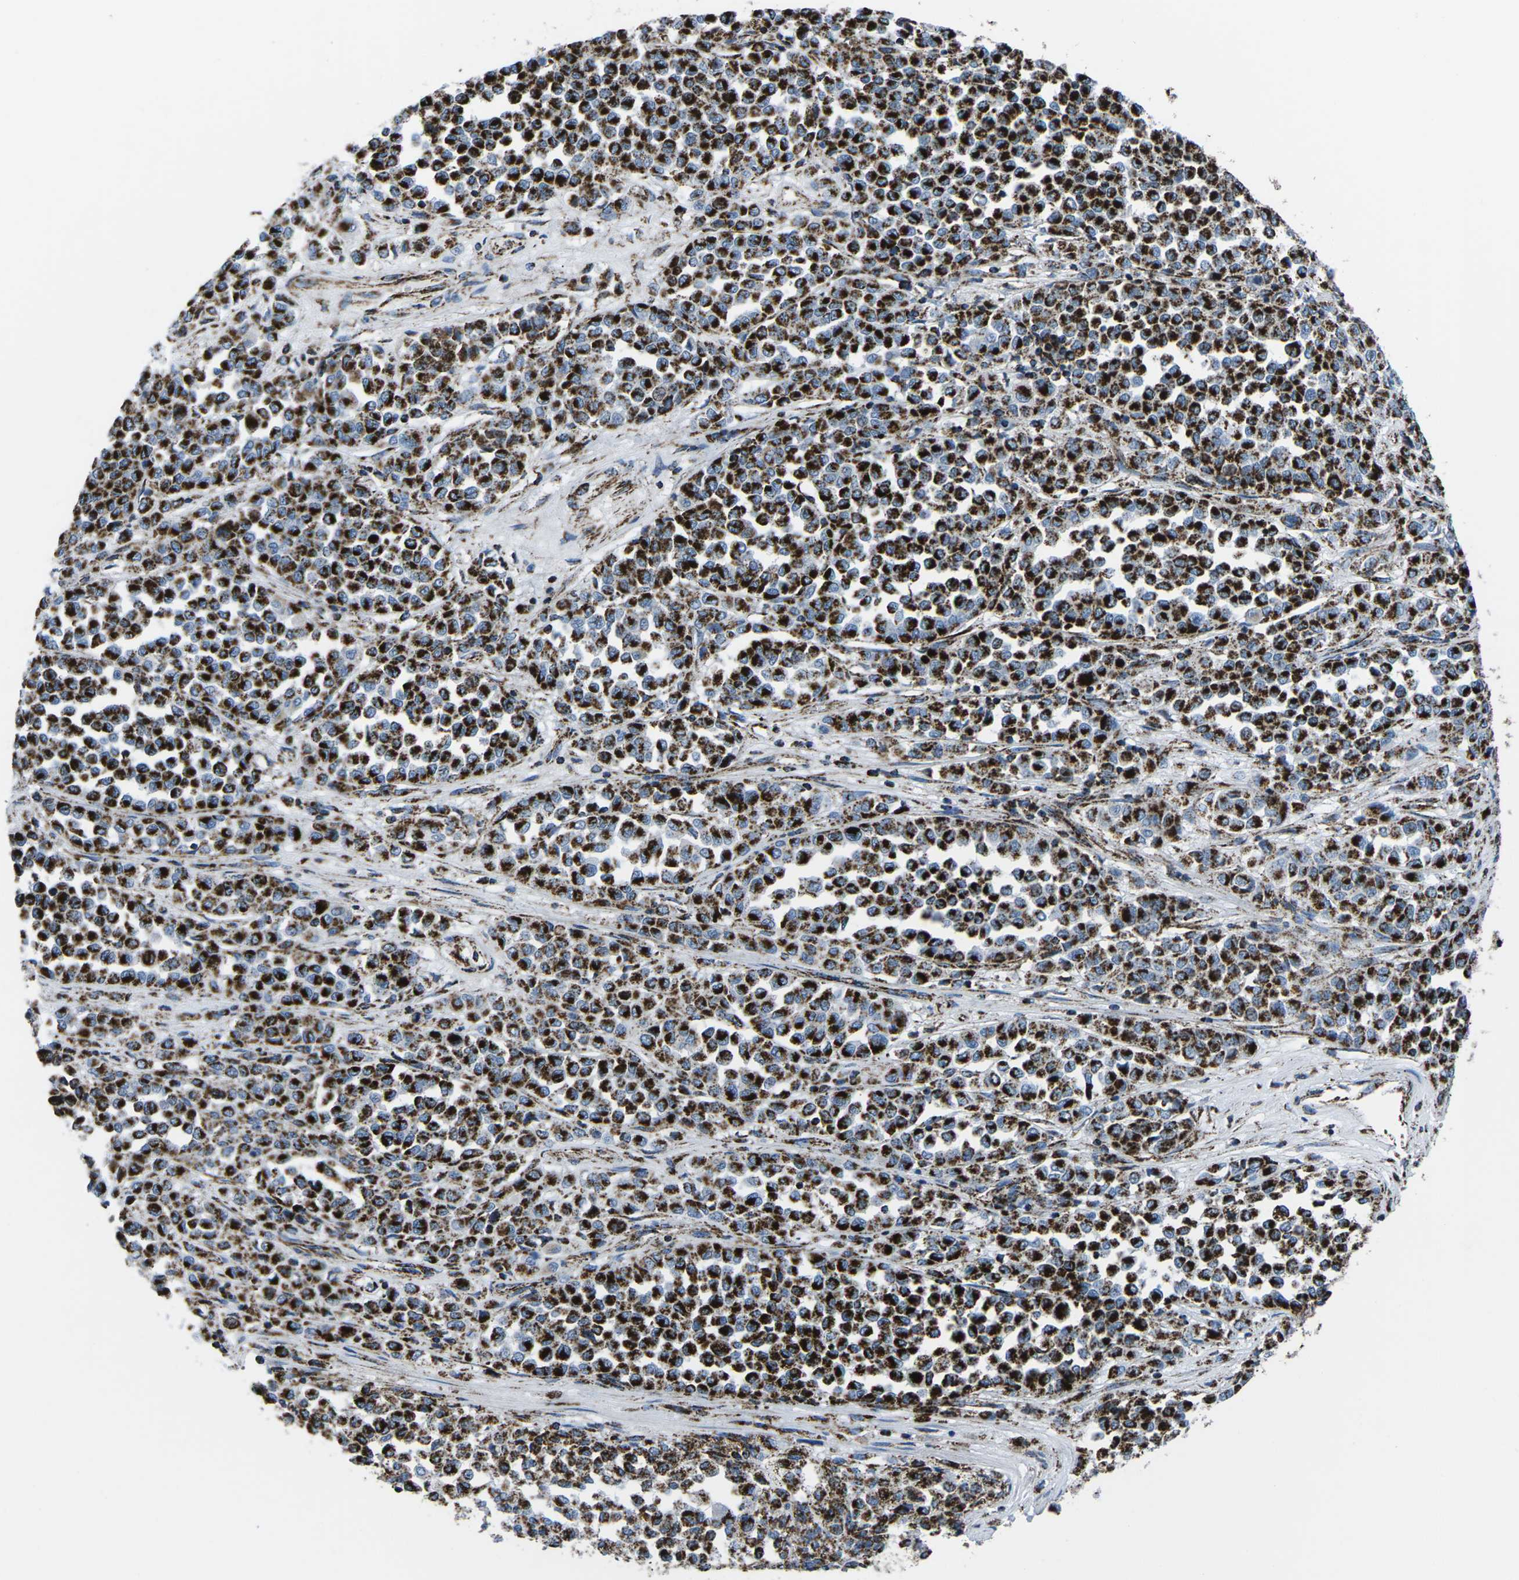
{"staining": {"intensity": "strong", "quantity": ">75%", "location": "cytoplasmic/membranous"}, "tissue": "melanoma", "cell_type": "Tumor cells", "image_type": "cancer", "snomed": [{"axis": "morphology", "description": "Malignant melanoma, Metastatic site"}, {"axis": "topography", "description": "Pancreas"}], "caption": "IHC (DAB) staining of melanoma displays strong cytoplasmic/membranous protein positivity in about >75% of tumor cells.", "gene": "MT-CO2", "patient": {"sex": "female", "age": 30}}